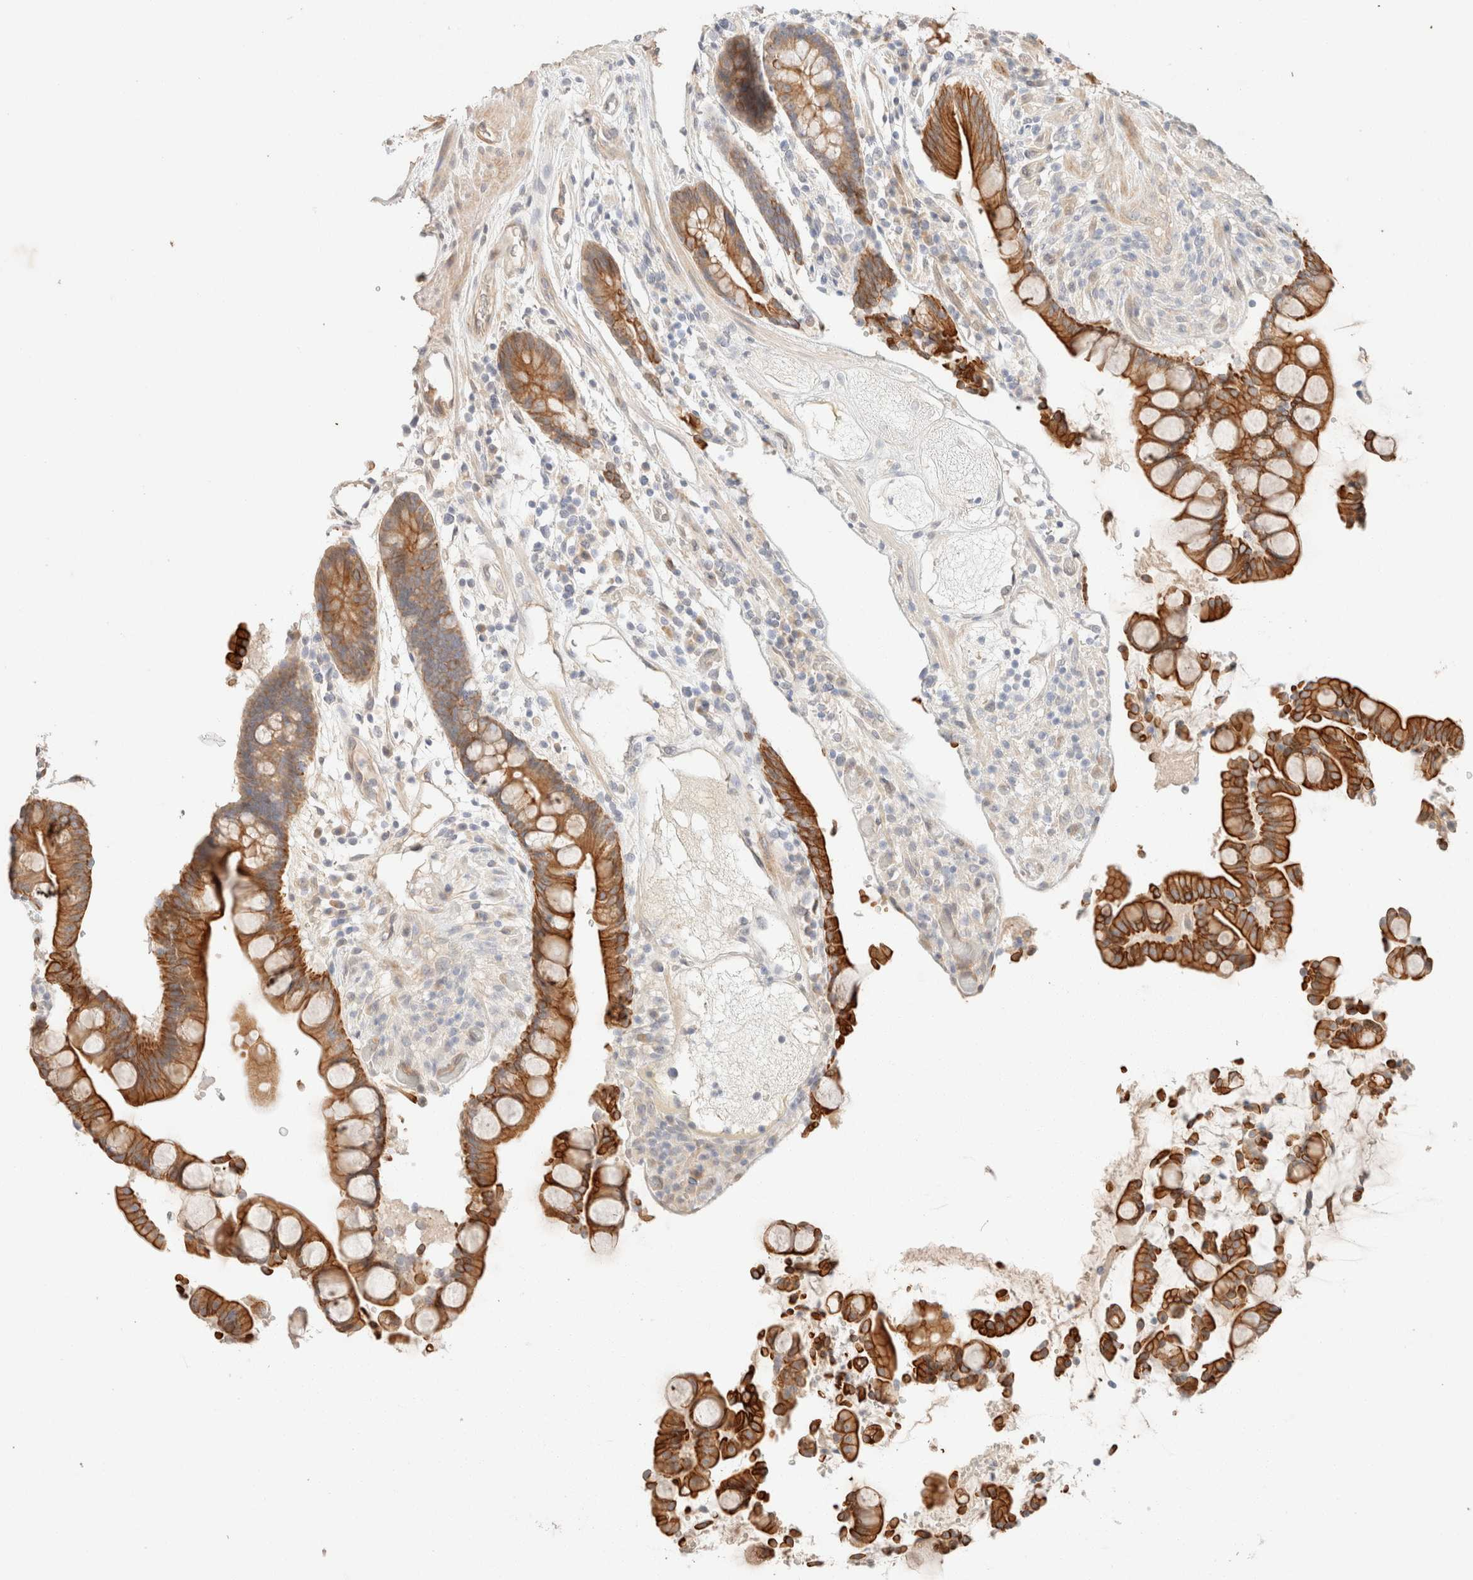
{"staining": {"intensity": "weak", "quantity": ">75%", "location": "cytoplasmic/membranous"}, "tissue": "colon", "cell_type": "Endothelial cells", "image_type": "normal", "snomed": [{"axis": "morphology", "description": "Normal tissue, NOS"}, {"axis": "topography", "description": "Colon"}], "caption": "Protein staining of normal colon shows weak cytoplasmic/membranous positivity in approximately >75% of endothelial cells.", "gene": "CSNK1E", "patient": {"sex": "male", "age": 73}}